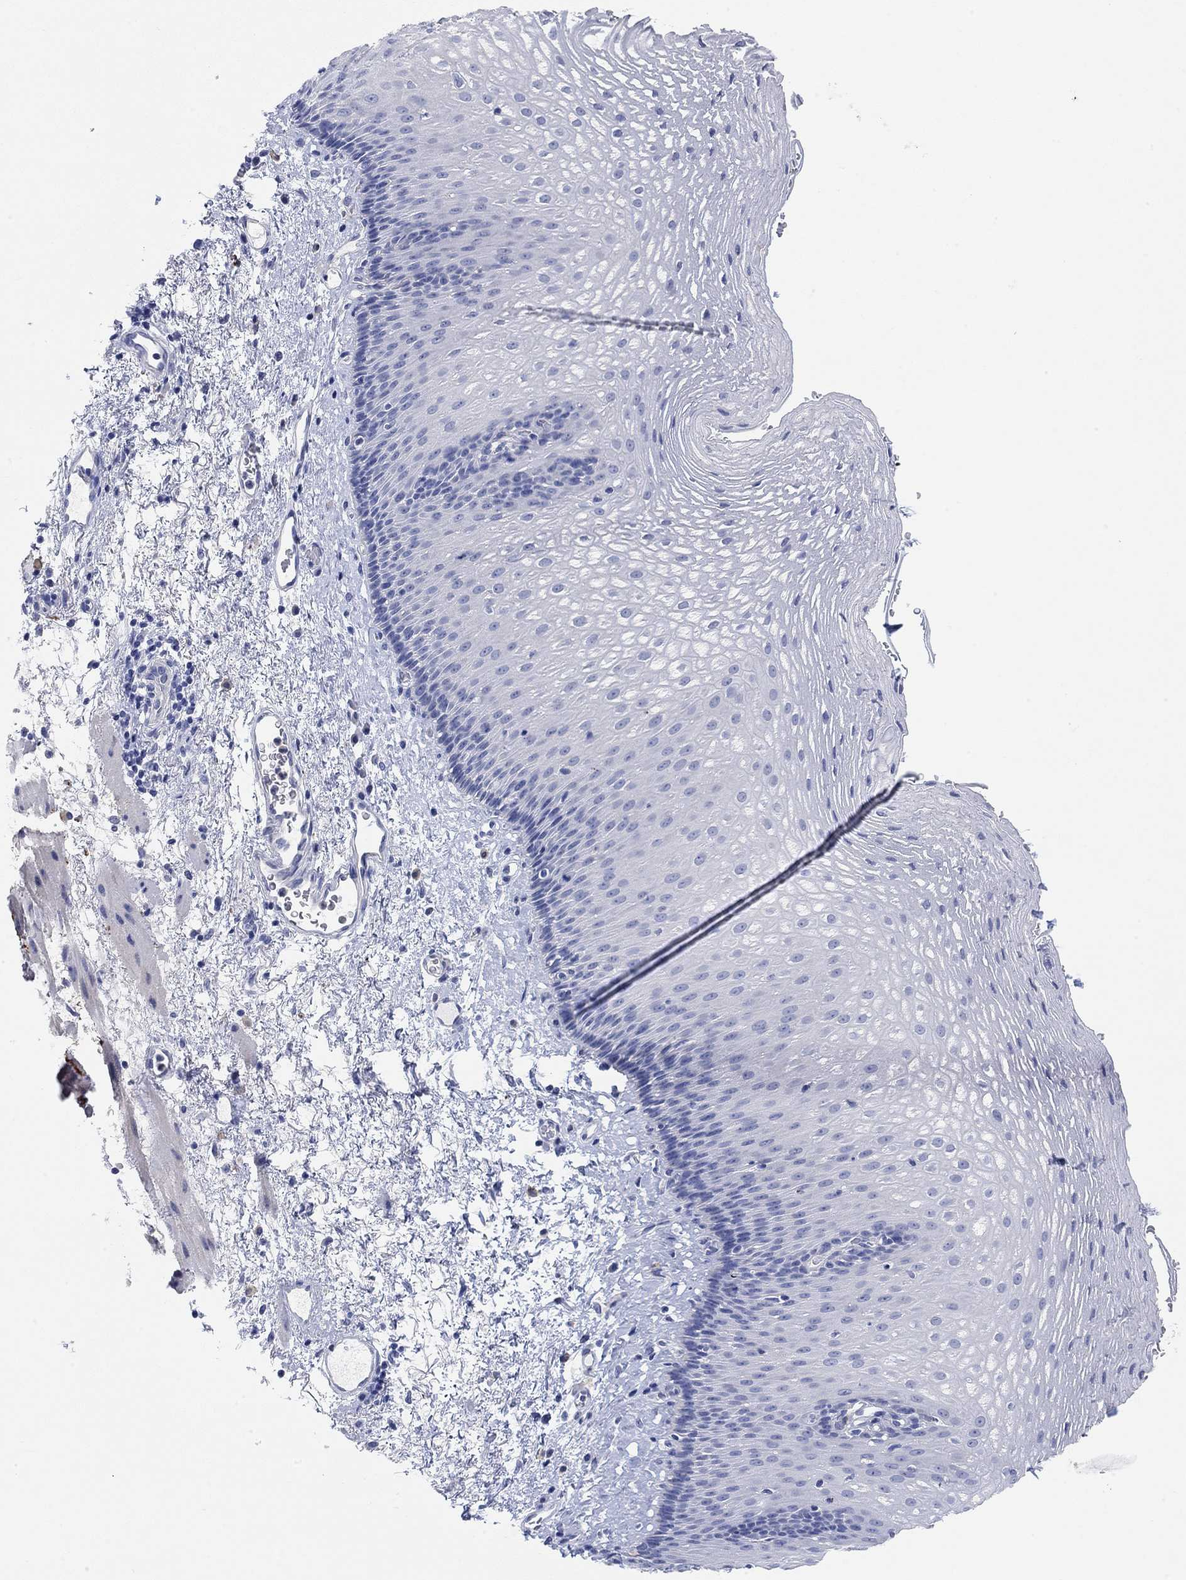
{"staining": {"intensity": "negative", "quantity": "none", "location": "none"}, "tissue": "esophagus", "cell_type": "Squamous epithelial cells", "image_type": "normal", "snomed": [{"axis": "morphology", "description": "Normal tissue, NOS"}, {"axis": "topography", "description": "Esophagus"}], "caption": "Protein analysis of normal esophagus exhibits no significant positivity in squamous epithelial cells.", "gene": "VAT1L", "patient": {"sex": "male", "age": 76}}